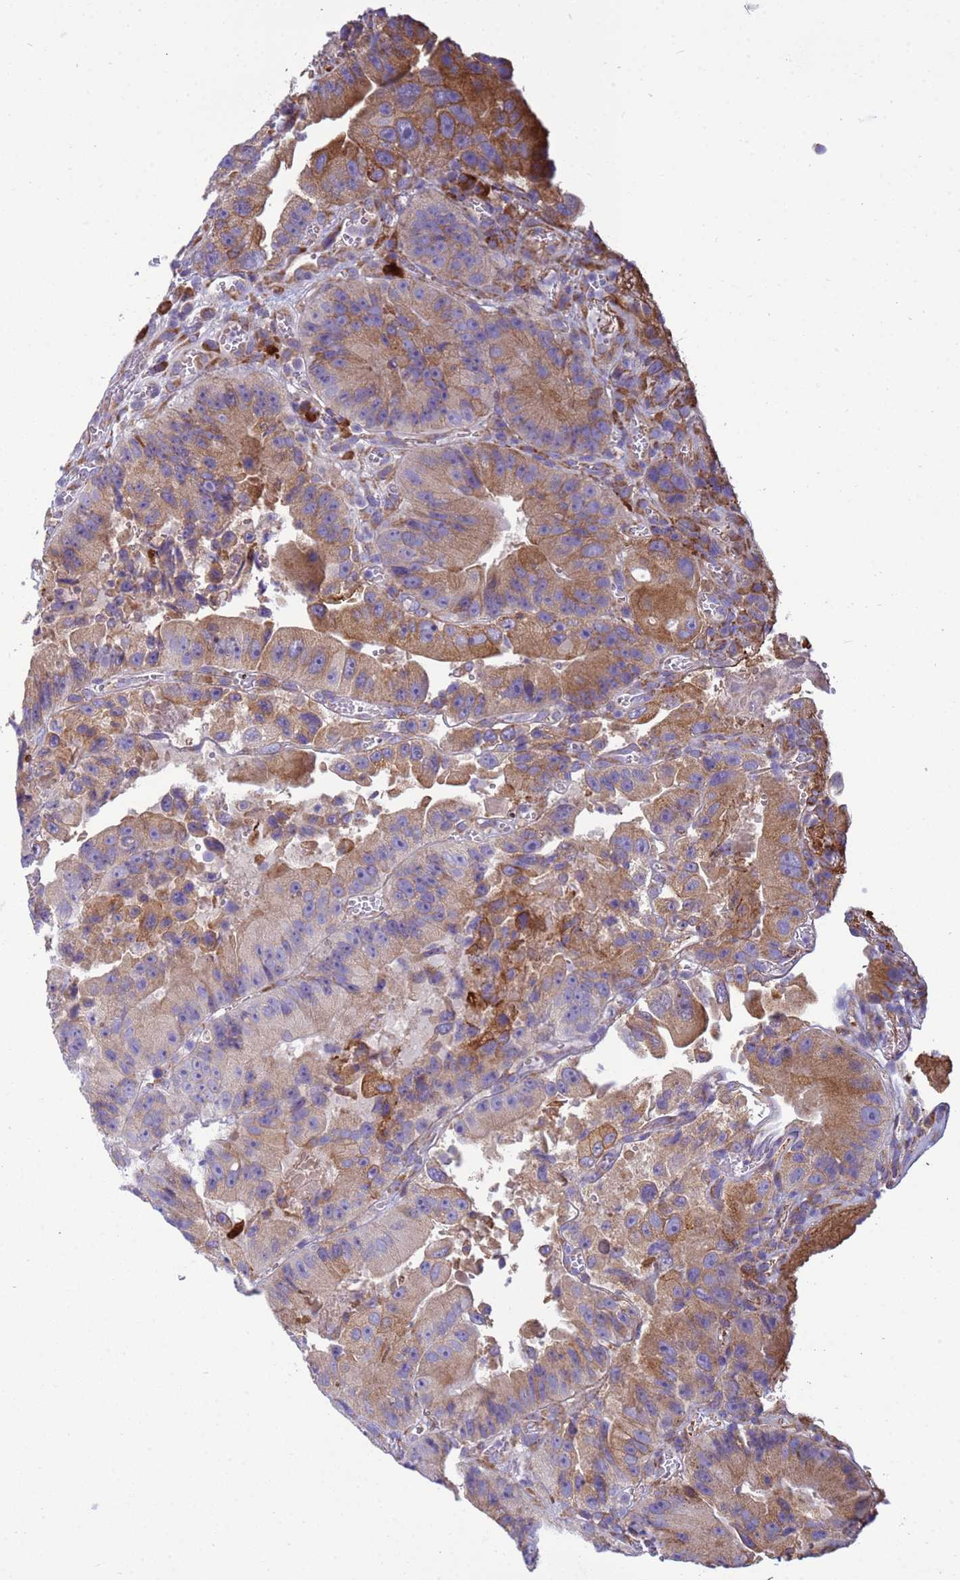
{"staining": {"intensity": "moderate", "quantity": "25%-75%", "location": "cytoplasmic/membranous"}, "tissue": "colorectal cancer", "cell_type": "Tumor cells", "image_type": "cancer", "snomed": [{"axis": "morphology", "description": "Adenocarcinoma, NOS"}, {"axis": "topography", "description": "Colon"}], "caption": "This image displays colorectal cancer (adenocarcinoma) stained with immunohistochemistry (IHC) to label a protein in brown. The cytoplasmic/membranous of tumor cells show moderate positivity for the protein. Nuclei are counter-stained blue.", "gene": "THAP5", "patient": {"sex": "female", "age": 86}}